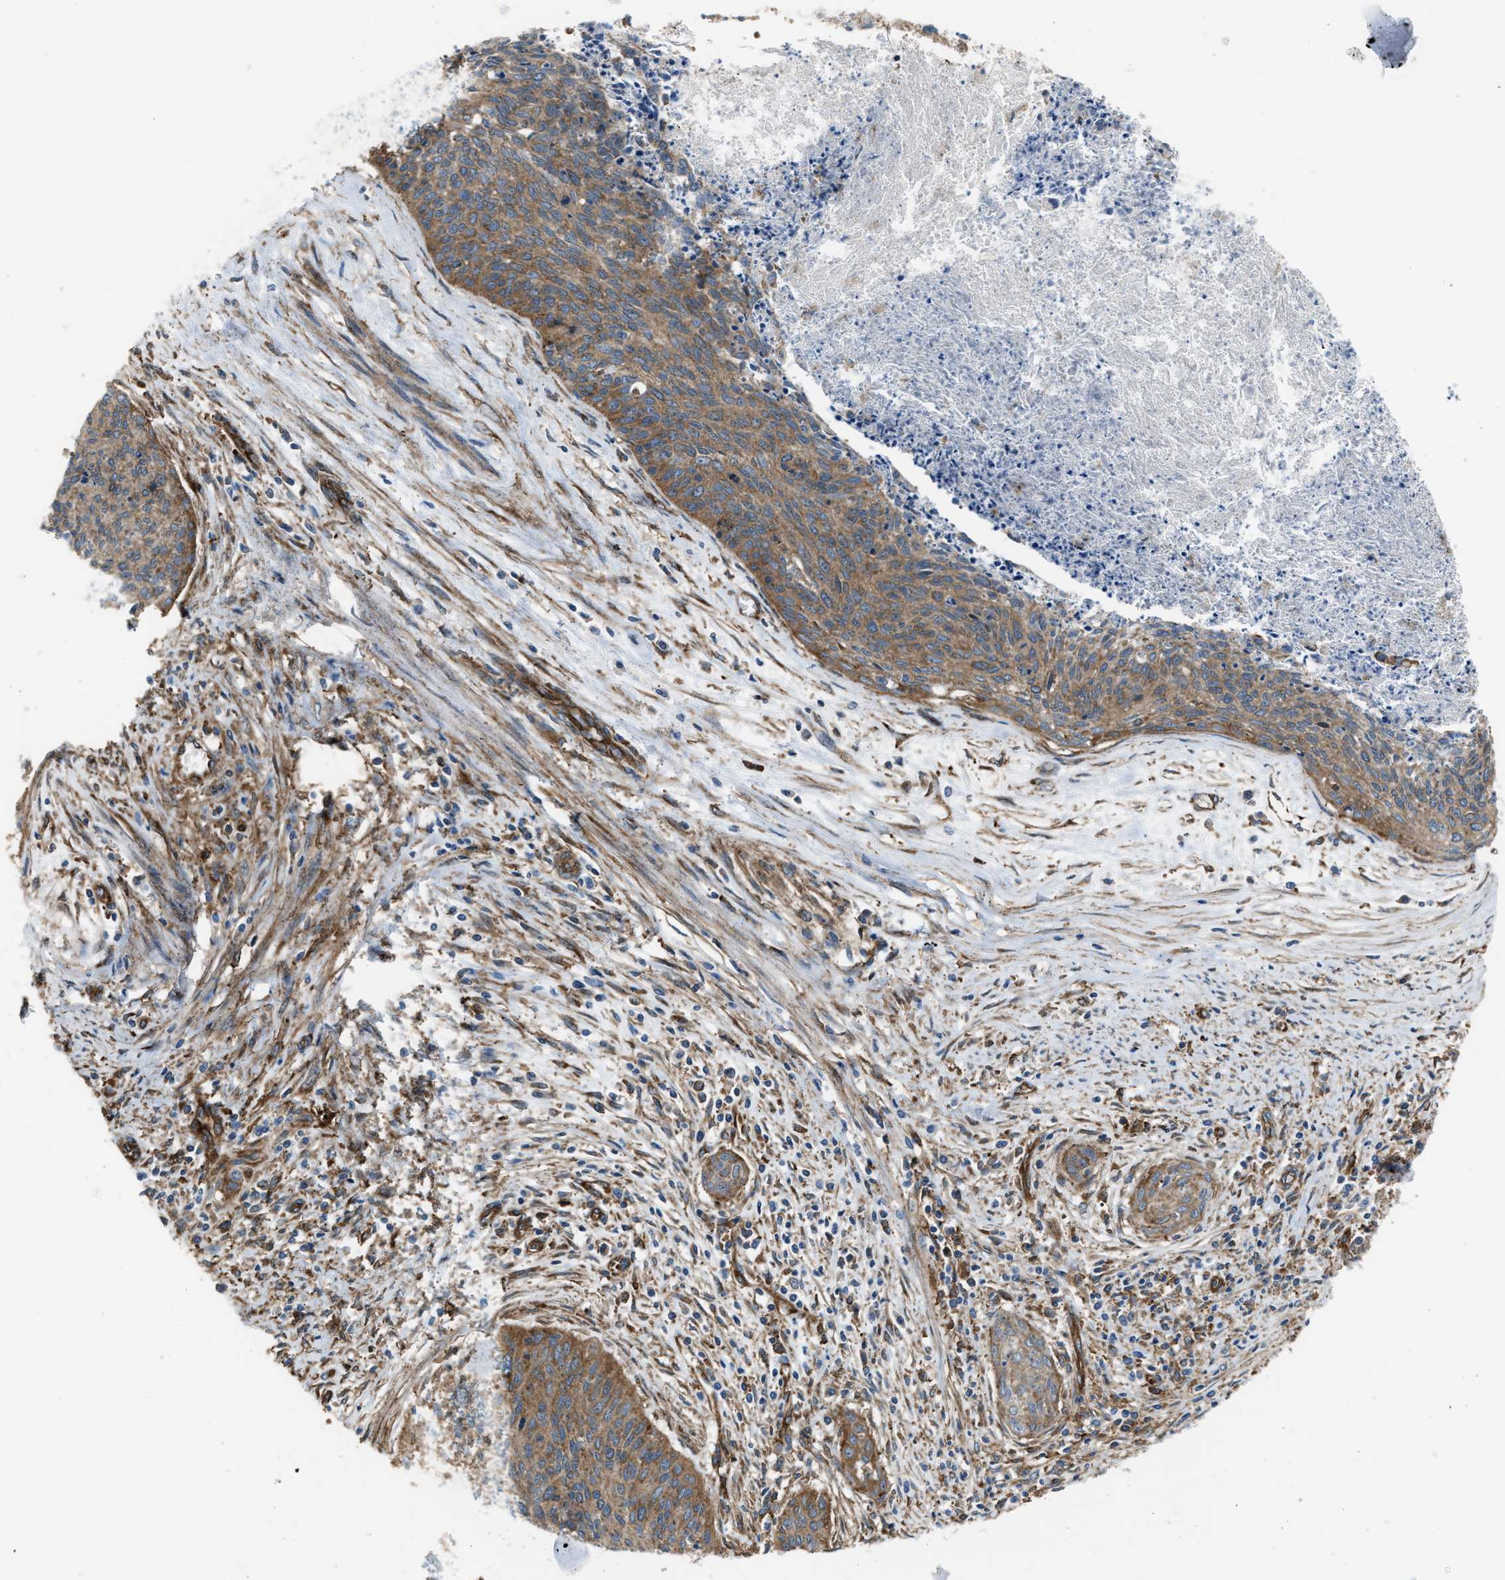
{"staining": {"intensity": "moderate", "quantity": ">75%", "location": "cytoplasmic/membranous"}, "tissue": "cervical cancer", "cell_type": "Tumor cells", "image_type": "cancer", "snomed": [{"axis": "morphology", "description": "Squamous cell carcinoma, NOS"}, {"axis": "topography", "description": "Cervix"}], "caption": "Cervical squamous cell carcinoma was stained to show a protein in brown. There is medium levels of moderate cytoplasmic/membranous staining in approximately >75% of tumor cells.", "gene": "PICALM", "patient": {"sex": "female", "age": 55}}